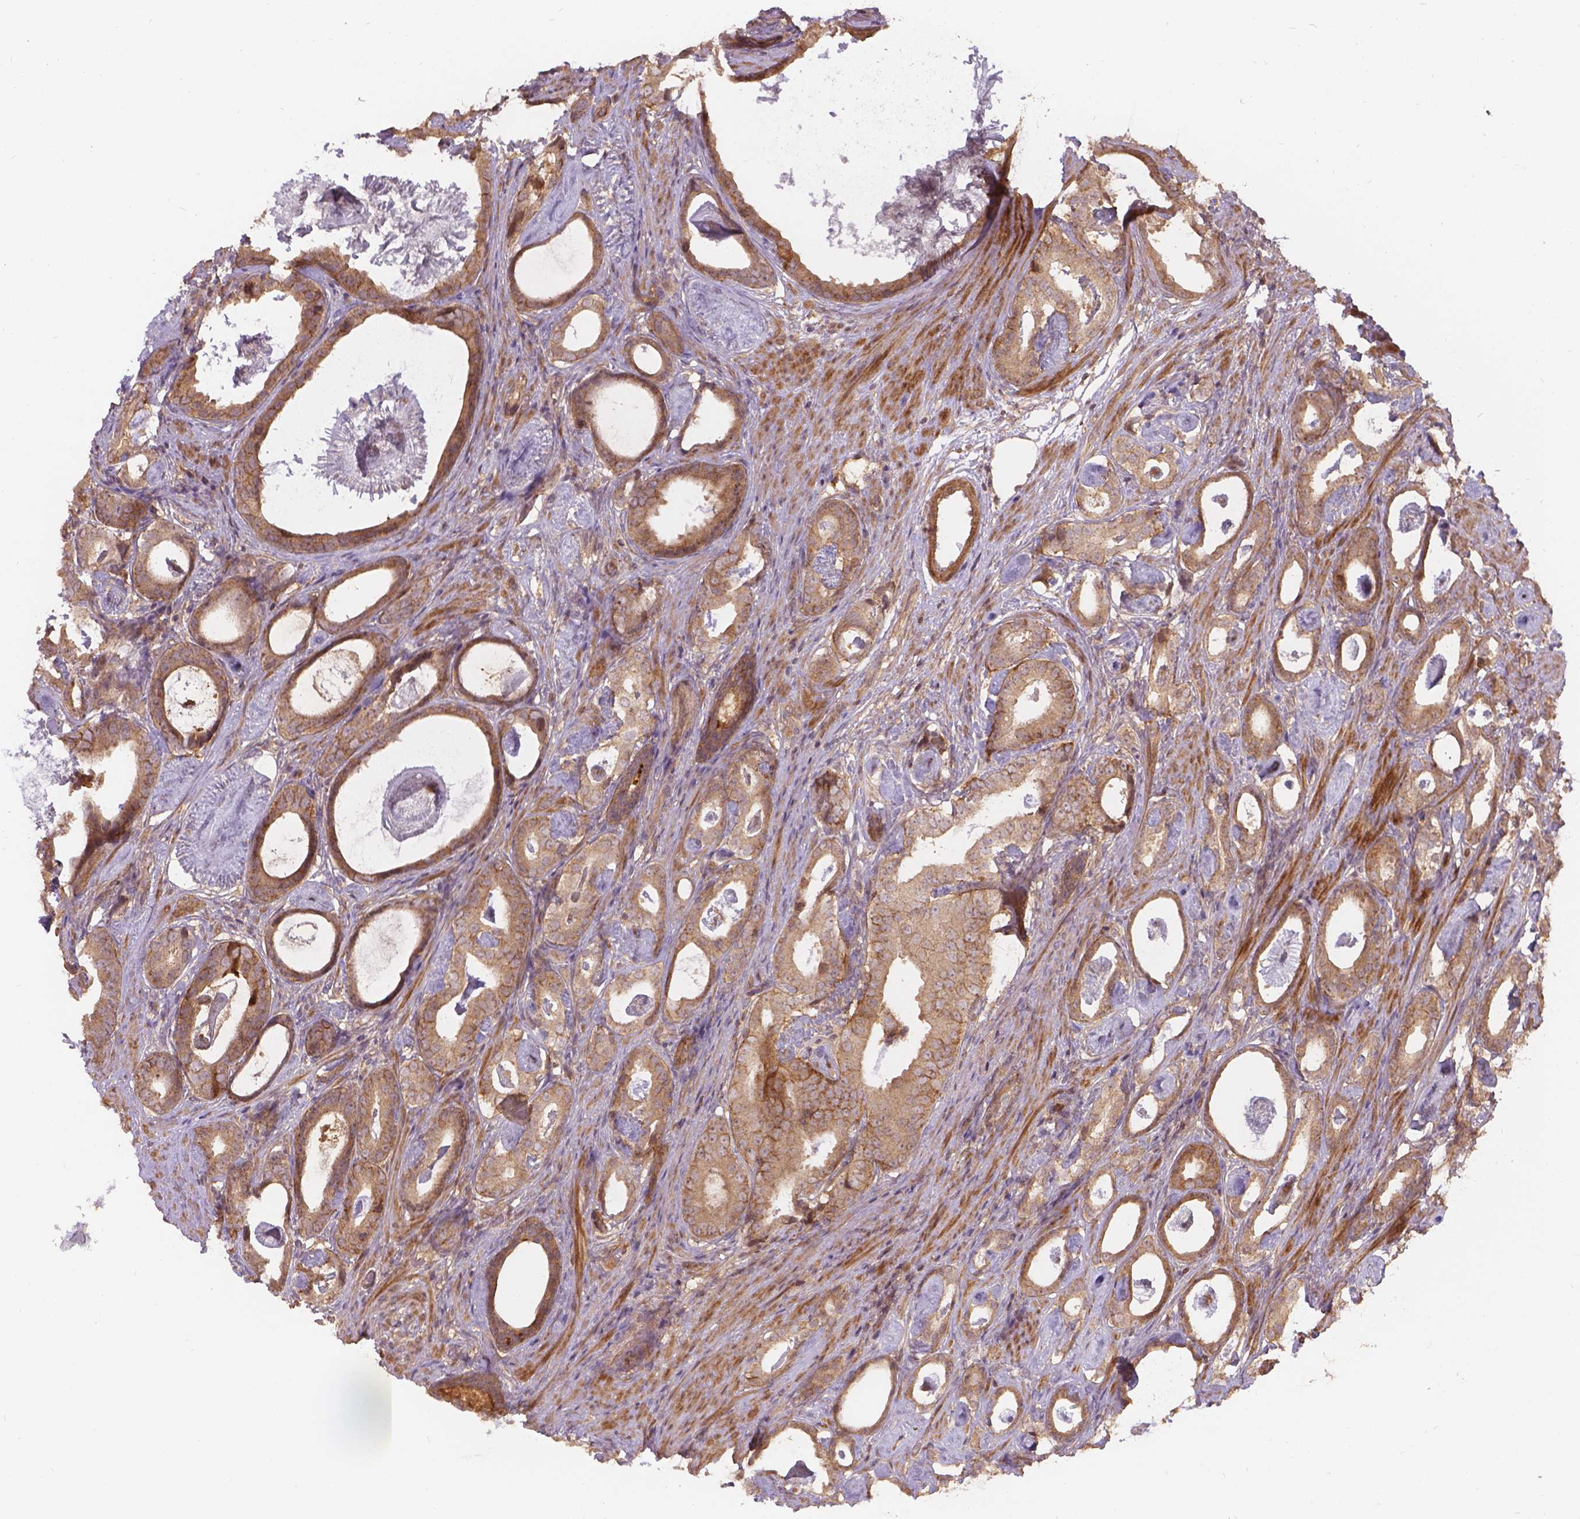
{"staining": {"intensity": "moderate", "quantity": ">75%", "location": "cytoplasmic/membranous"}, "tissue": "prostate cancer", "cell_type": "Tumor cells", "image_type": "cancer", "snomed": [{"axis": "morphology", "description": "Adenocarcinoma, Low grade"}, {"axis": "topography", "description": "Prostate and seminal vesicle, NOS"}], "caption": "Prostate adenocarcinoma (low-grade) stained with immunohistochemistry demonstrates moderate cytoplasmic/membranous staining in about >75% of tumor cells.", "gene": "XPR1", "patient": {"sex": "male", "age": 71}}